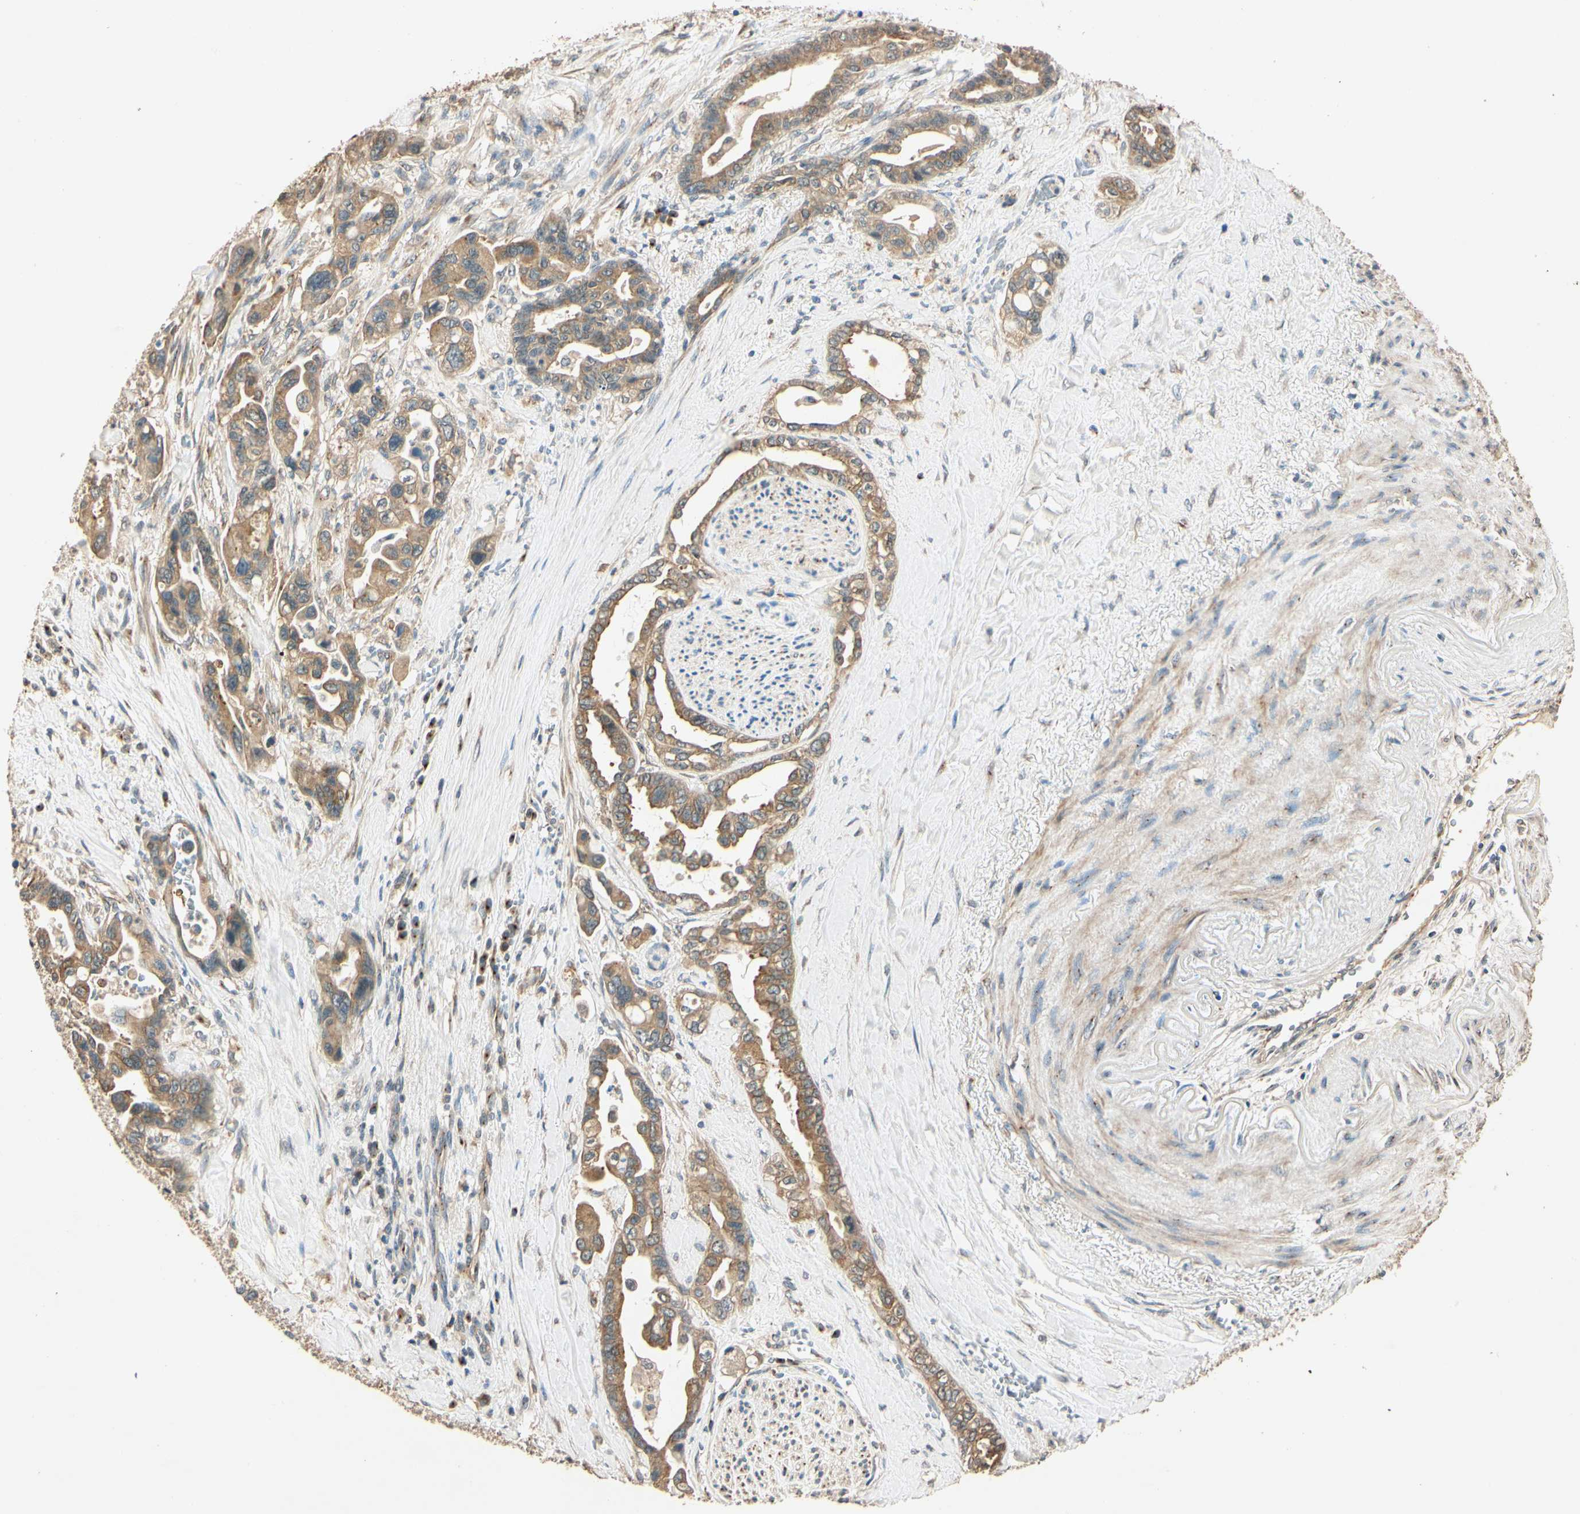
{"staining": {"intensity": "moderate", "quantity": ">75%", "location": "cytoplasmic/membranous"}, "tissue": "pancreatic cancer", "cell_type": "Tumor cells", "image_type": "cancer", "snomed": [{"axis": "morphology", "description": "Adenocarcinoma, NOS"}, {"axis": "topography", "description": "Pancreas"}], "caption": "Tumor cells exhibit medium levels of moderate cytoplasmic/membranous staining in approximately >75% of cells in adenocarcinoma (pancreatic).", "gene": "AKAP9", "patient": {"sex": "male", "age": 70}}